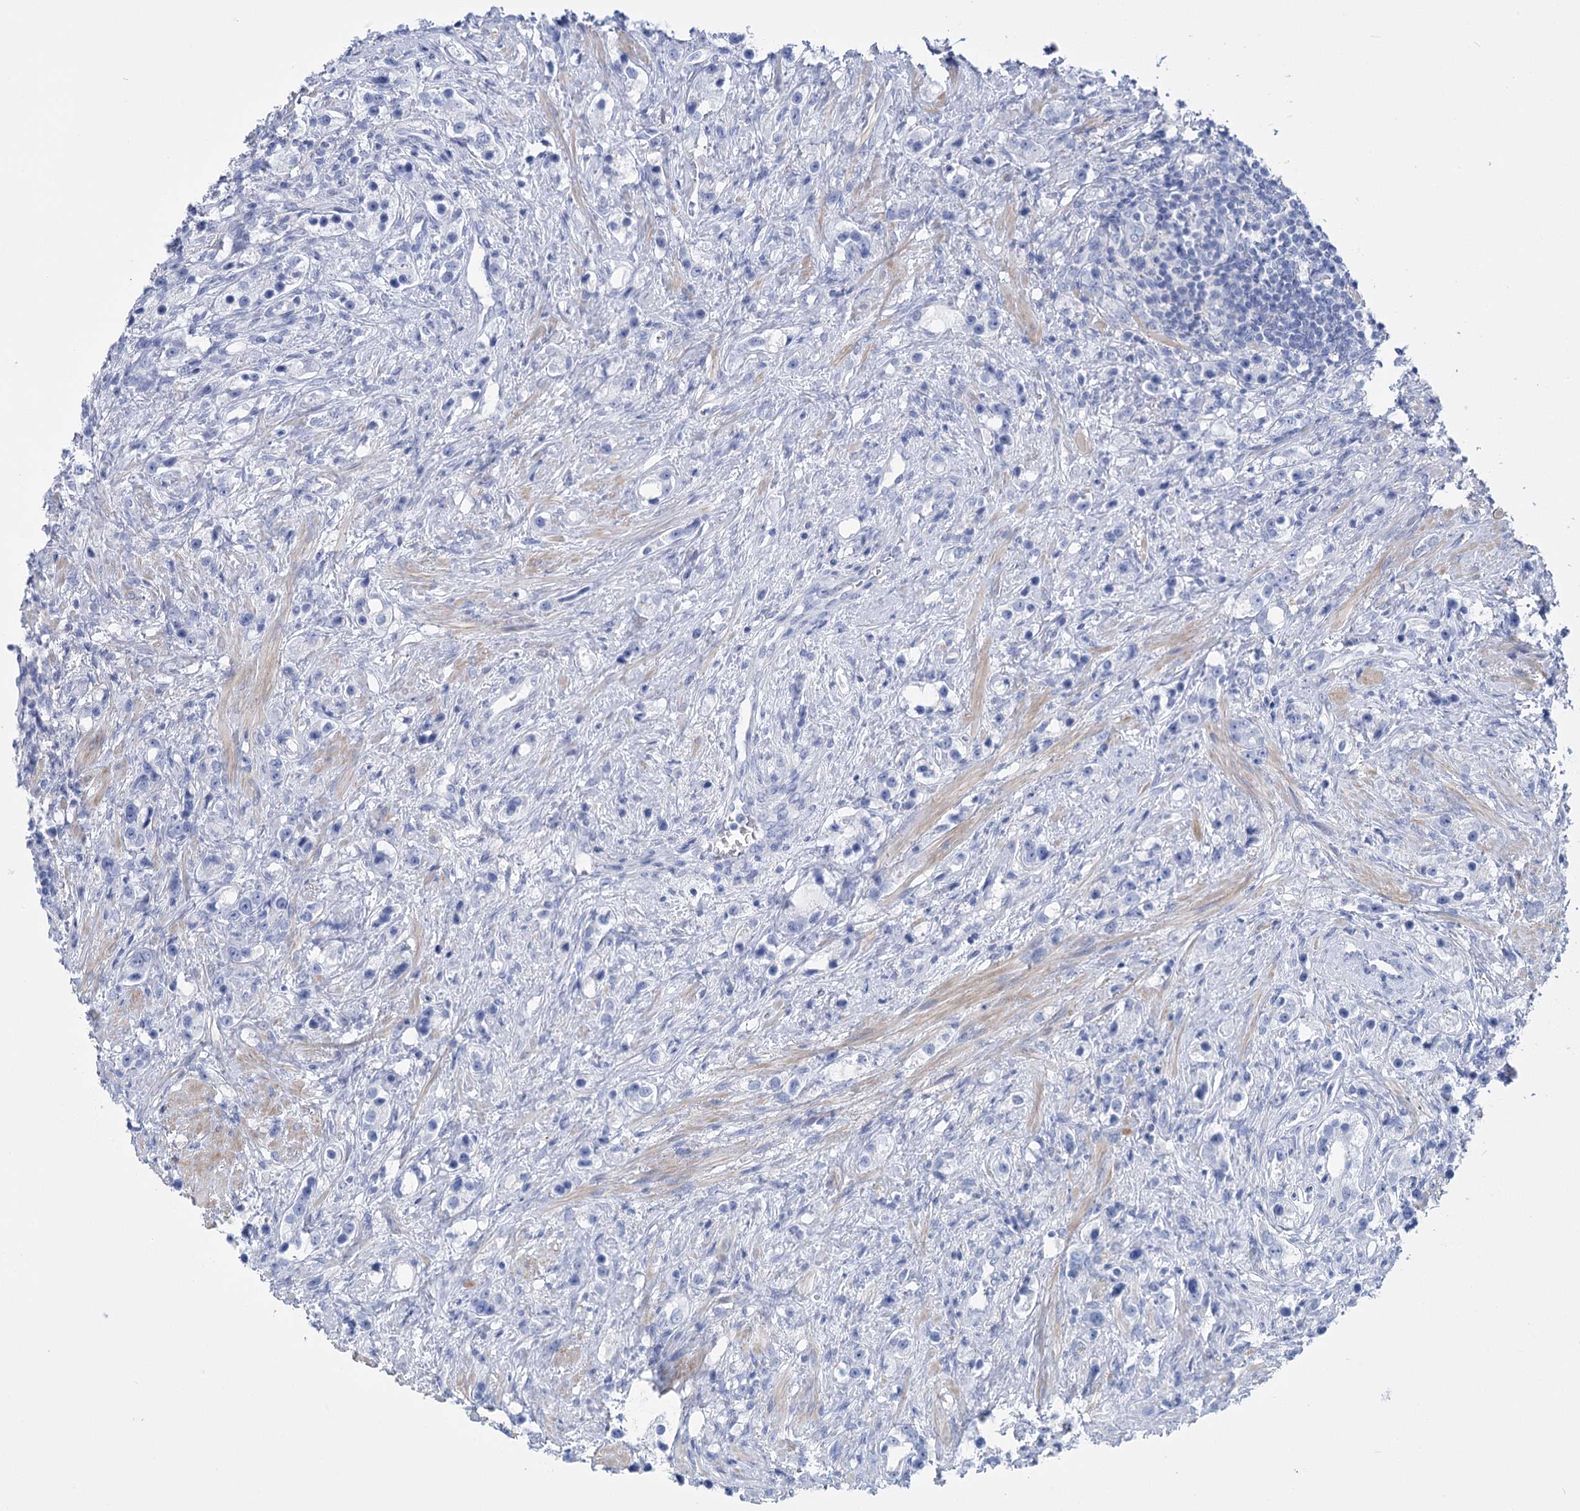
{"staining": {"intensity": "negative", "quantity": "none", "location": "none"}, "tissue": "prostate cancer", "cell_type": "Tumor cells", "image_type": "cancer", "snomed": [{"axis": "morphology", "description": "Adenocarcinoma, High grade"}, {"axis": "topography", "description": "Prostate"}], "caption": "There is no significant expression in tumor cells of prostate cancer (adenocarcinoma (high-grade)).", "gene": "PCDHA1", "patient": {"sex": "male", "age": 63}}